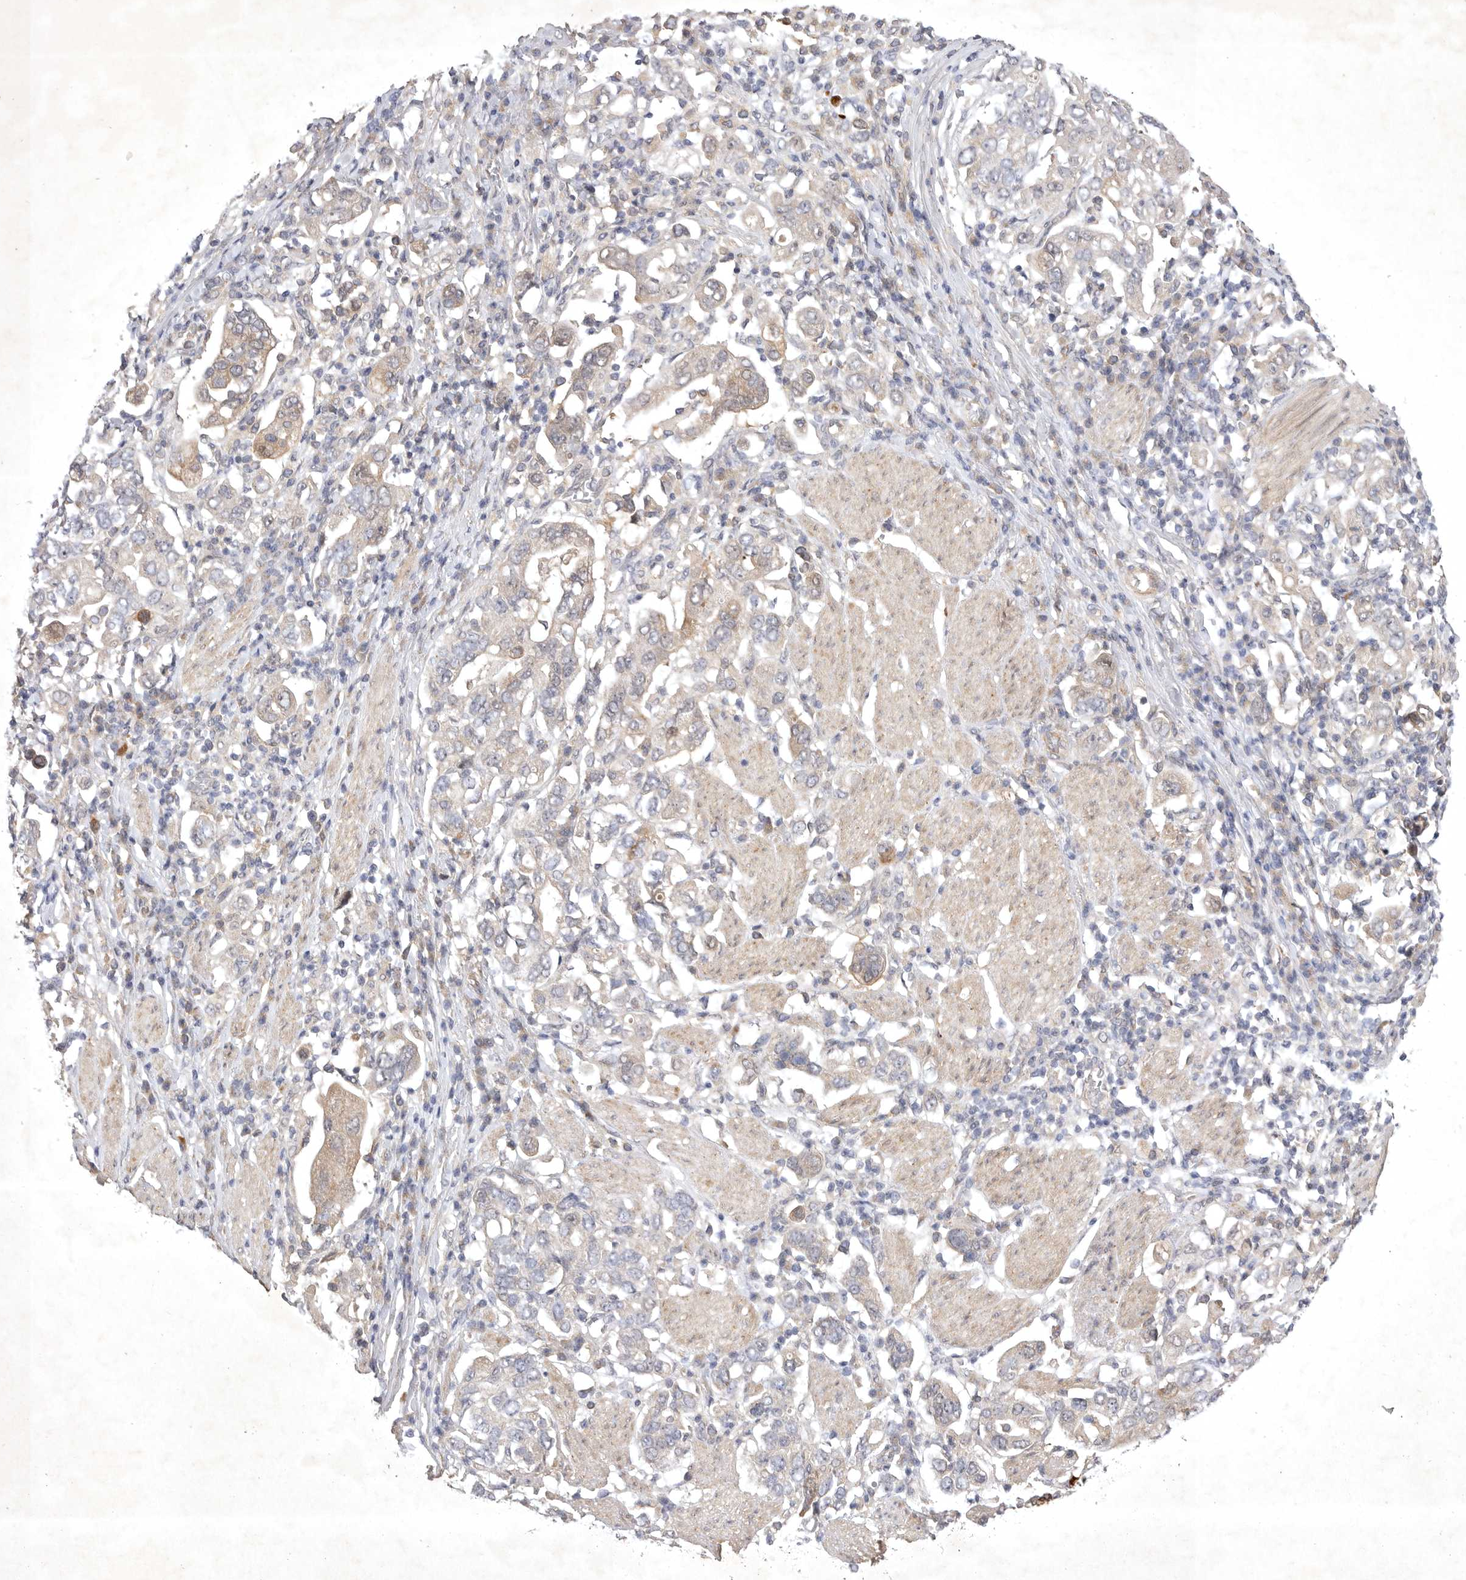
{"staining": {"intensity": "weak", "quantity": "<25%", "location": "cytoplasmic/membranous"}, "tissue": "stomach cancer", "cell_type": "Tumor cells", "image_type": "cancer", "snomed": [{"axis": "morphology", "description": "Adenocarcinoma, NOS"}, {"axis": "topography", "description": "Stomach, upper"}], "caption": "DAB (3,3'-diaminobenzidine) immunohistochemical staining of human adenocarcinoma (stomach) displays no significant expression in tumor cells. (DAB (3,3'-diaminobenzidine) immunohistochemistry visualized using brightfield microscopy, high magnification).", "gene": "PTPDC1", "patient": {"sex": "male", "age": 62}}